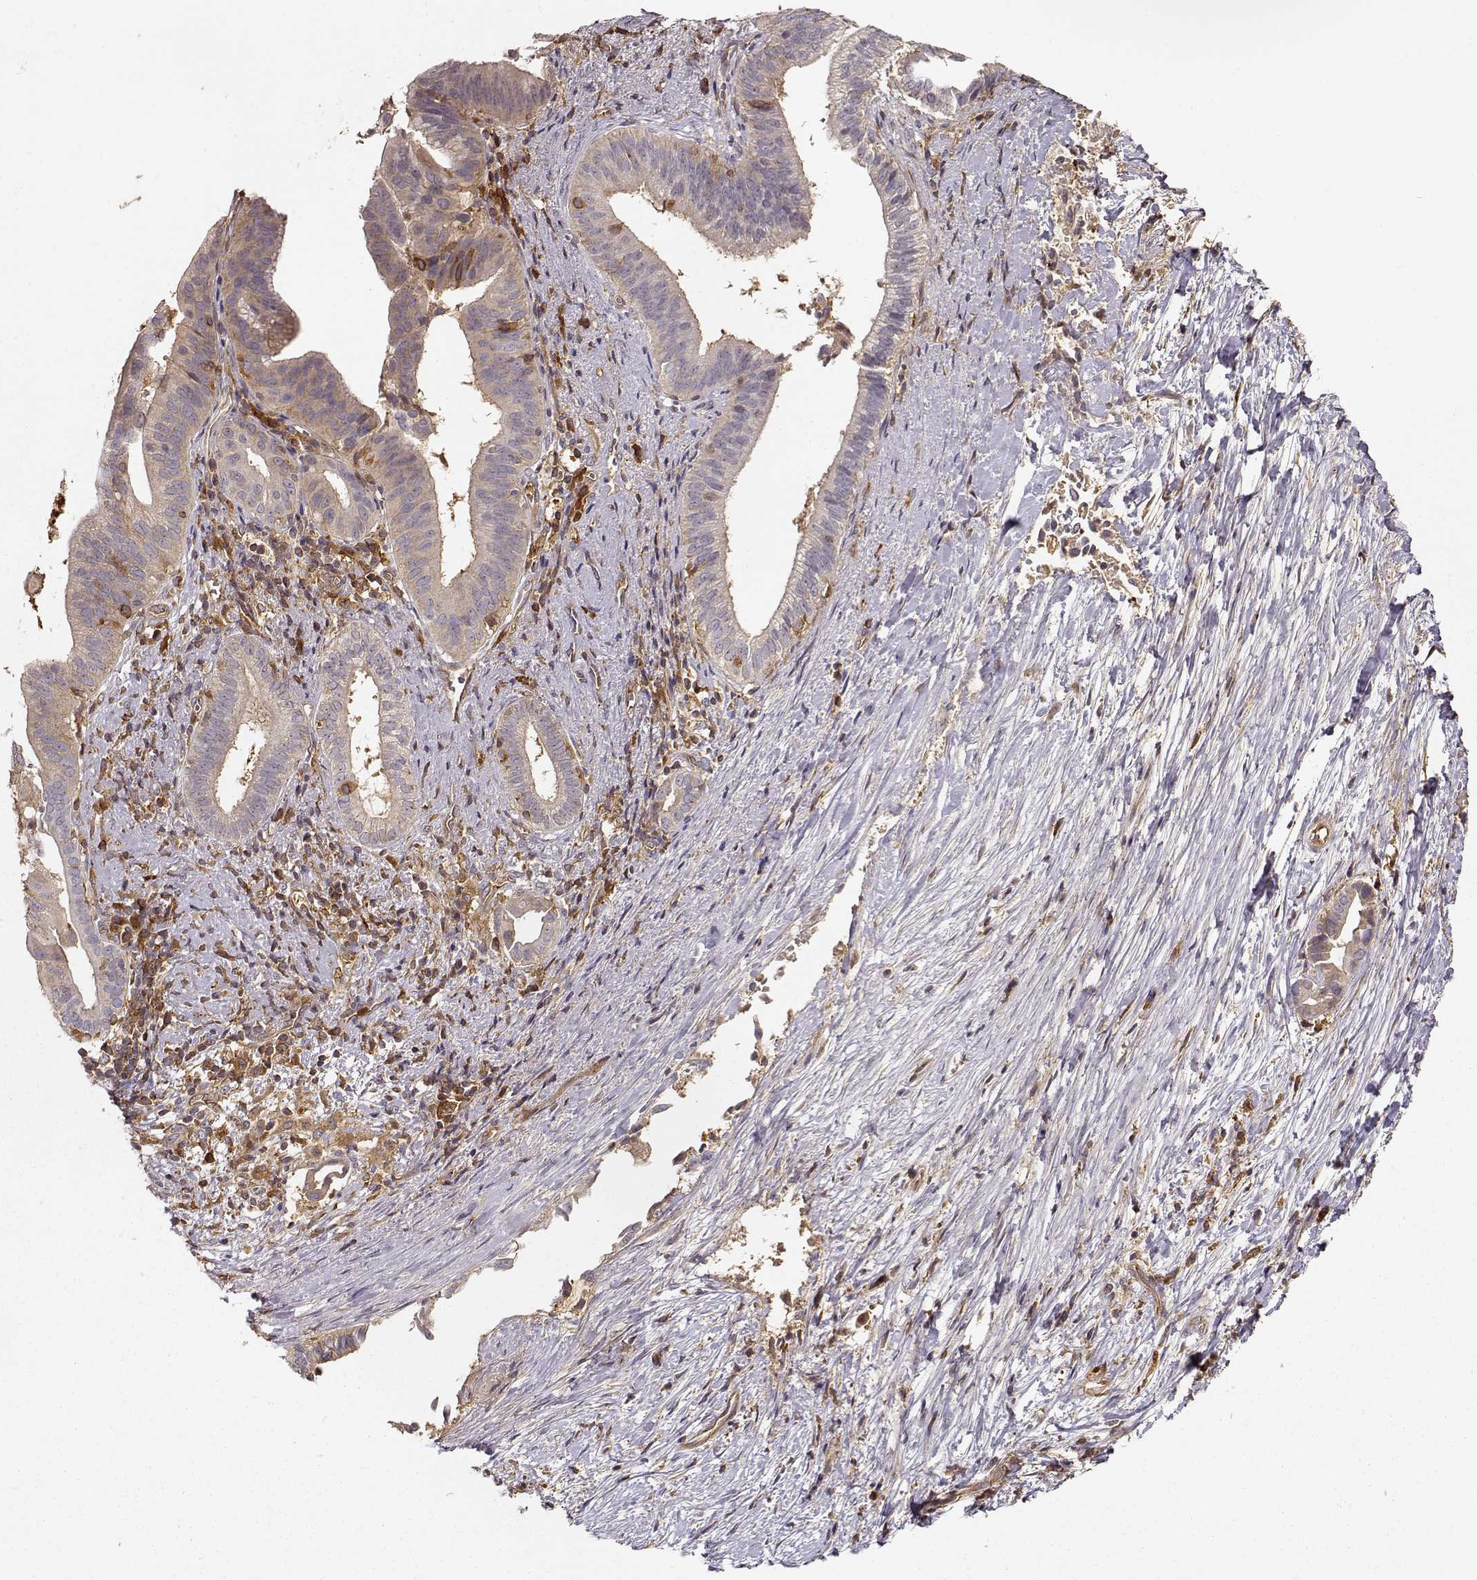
{"staining": {"intensity": "weak", "quantity": ">75%", "location": "cytoplasmic/membranous"}, "tissue": "pancreatic cancer", "cell_type": "Tumor cells", "image_type": "cancer", "snomed": [{"axis": "morphology", "description": "Adenocarcinoma, NOS"}, {"axis": "topography", "description": "Pancreas"}], "caption": "Immunohistochemical staining of human pancreatic cancer (adenocarcinoma) displays low levels of weak cytoplasmic/membranous positivity in approximately >75% of tumor cells. Using DAB (brown) and hematoxylin (blue) stains, captured at high magnification using brightfield microscopy.", "gene": "ARHGEF2", "patient": {"sex": "male", "age": 61}}